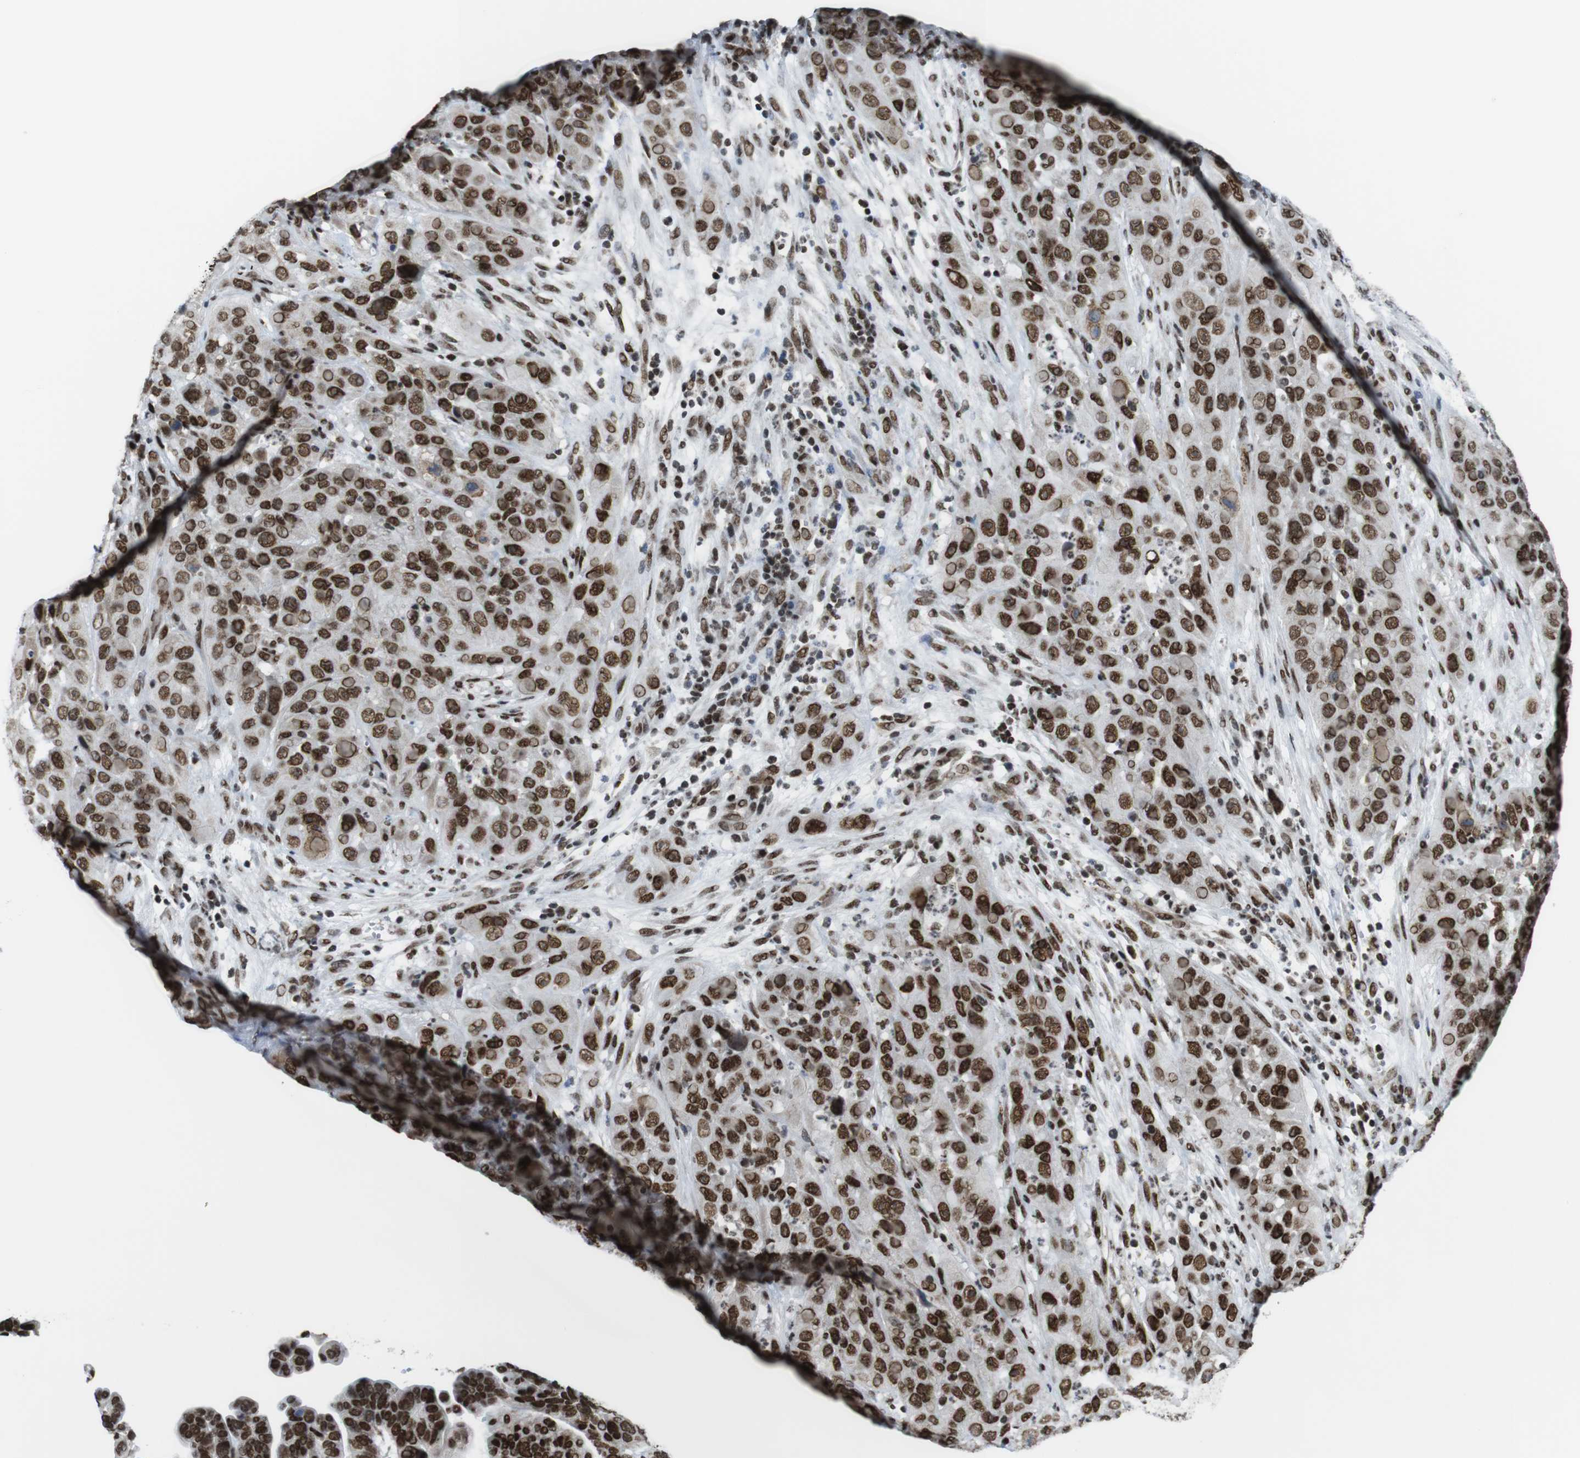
{"staining": {"intensity": "strong", "quantity": ">75%", "location": "nuclear"}, "tissue": "cervical cancer", "cell_type": "Tumor cells", "image_type": "cancer", "snomed": [{"axis": "morphology", "description": "Squamous cell carcinoma, NOS"}, {"axis": "topography", "description": "Cervix"}], "caption": "The image demonstrates a brown stain indicating the presence of a protein in the nuclear of tumor cells in cervical squamous cell carcinoma.", "gene": "ROMO1", "patient": {"sex": "female", "age": 32}}